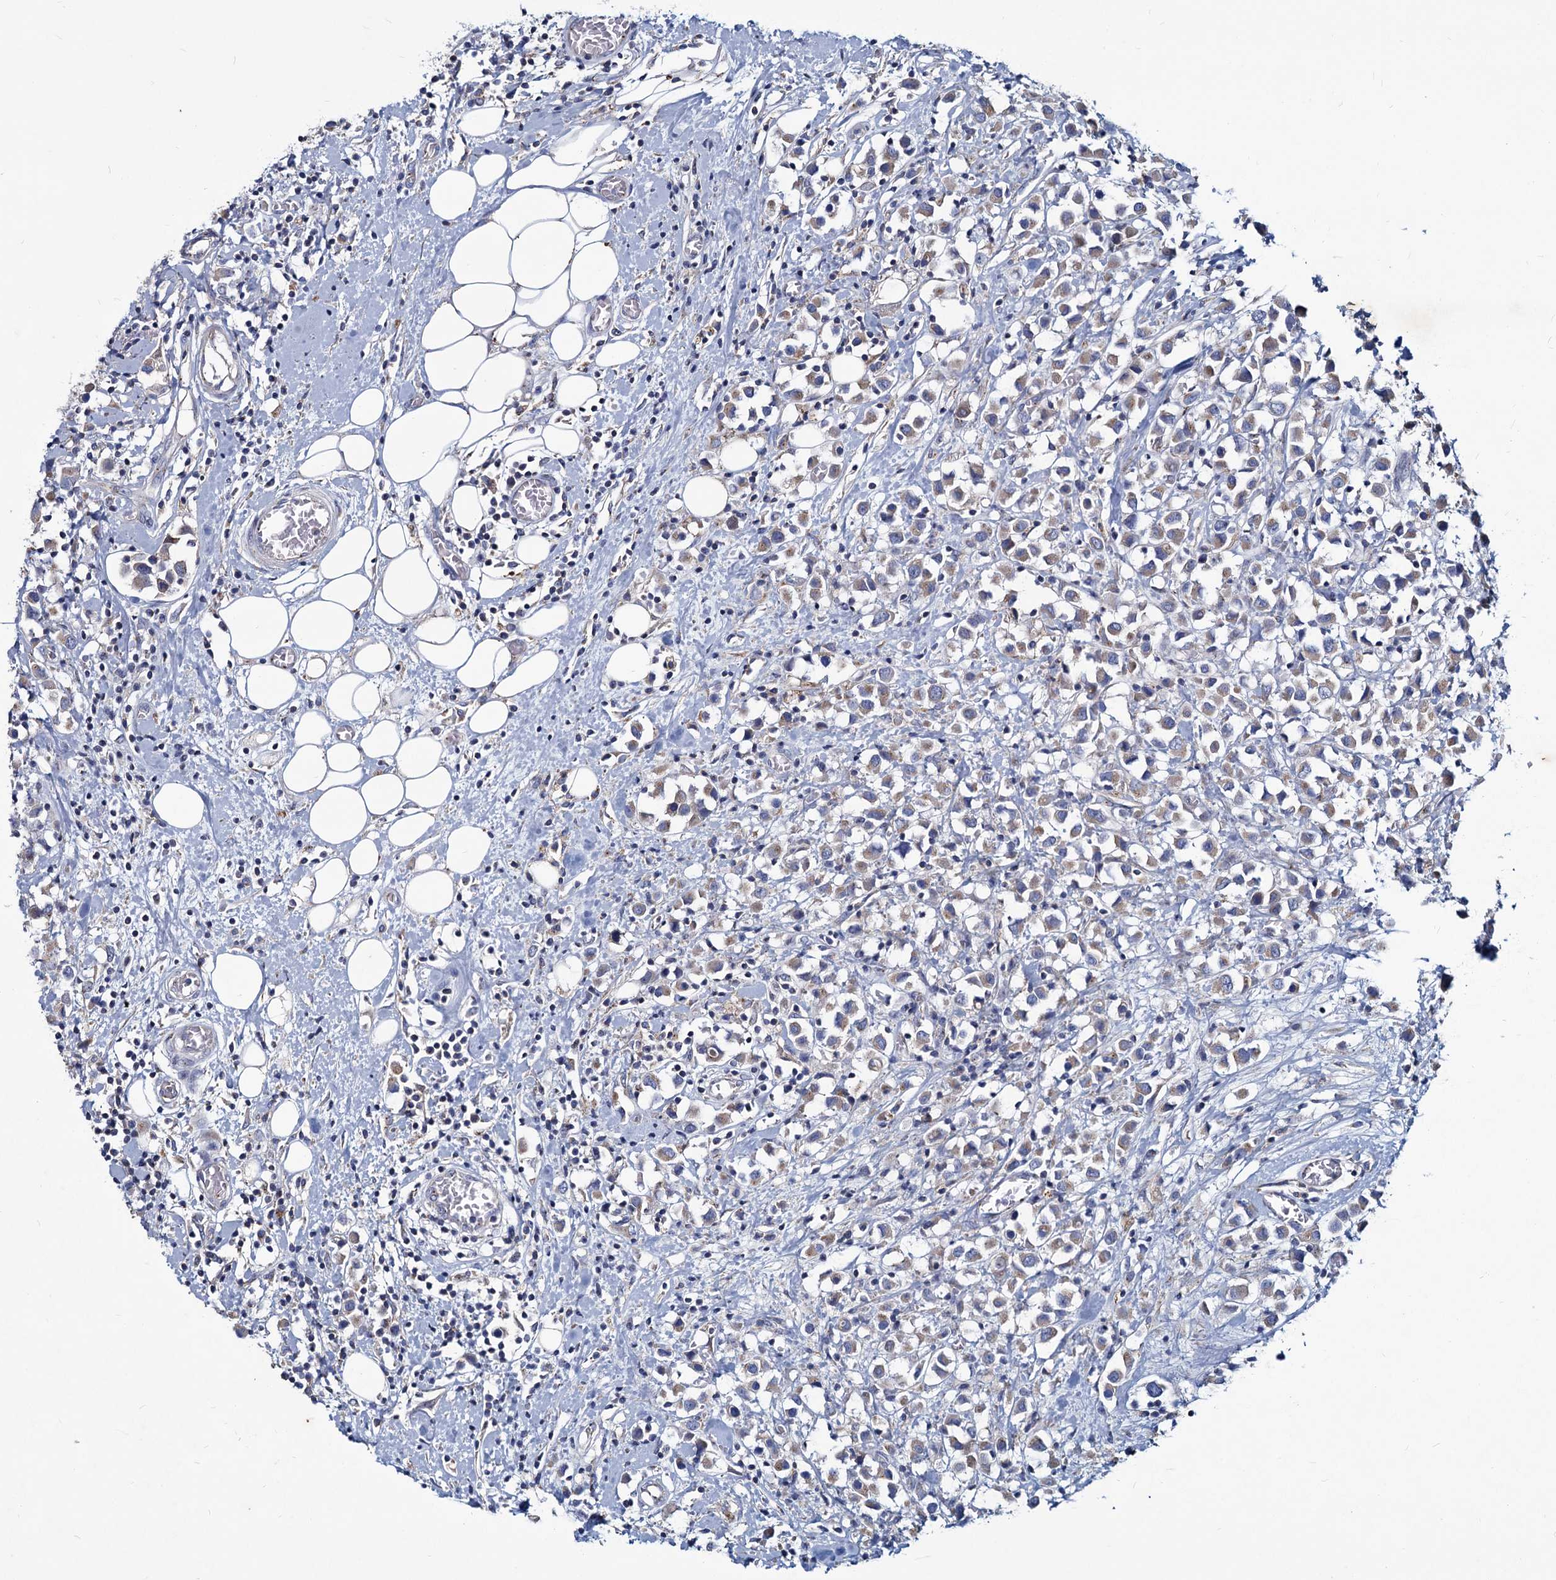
{"staining": {"intensity": "weak", "quantity": "25%-75%", "location": "cytoplasmic/membranous"}, "tissue": "breast cancer", "cell_type": "Tumor cells", "image_type": "cancer", "snomed": [{"axis": "morphology", "description": "Duct carcinoma"}, {"axis": "topography", "description": "Breast"}], "caption": "Immunohistochemical staining of human breast cancer exhibits low levels of weak cytoplasmic/membranous staining in approximately 25%-75% of tumor cells. (DAB IHC, brown staining for protein, blue staining for nuclei).", "gene": "AGBL4", "patient": {"sex": "female", "age": 61}}